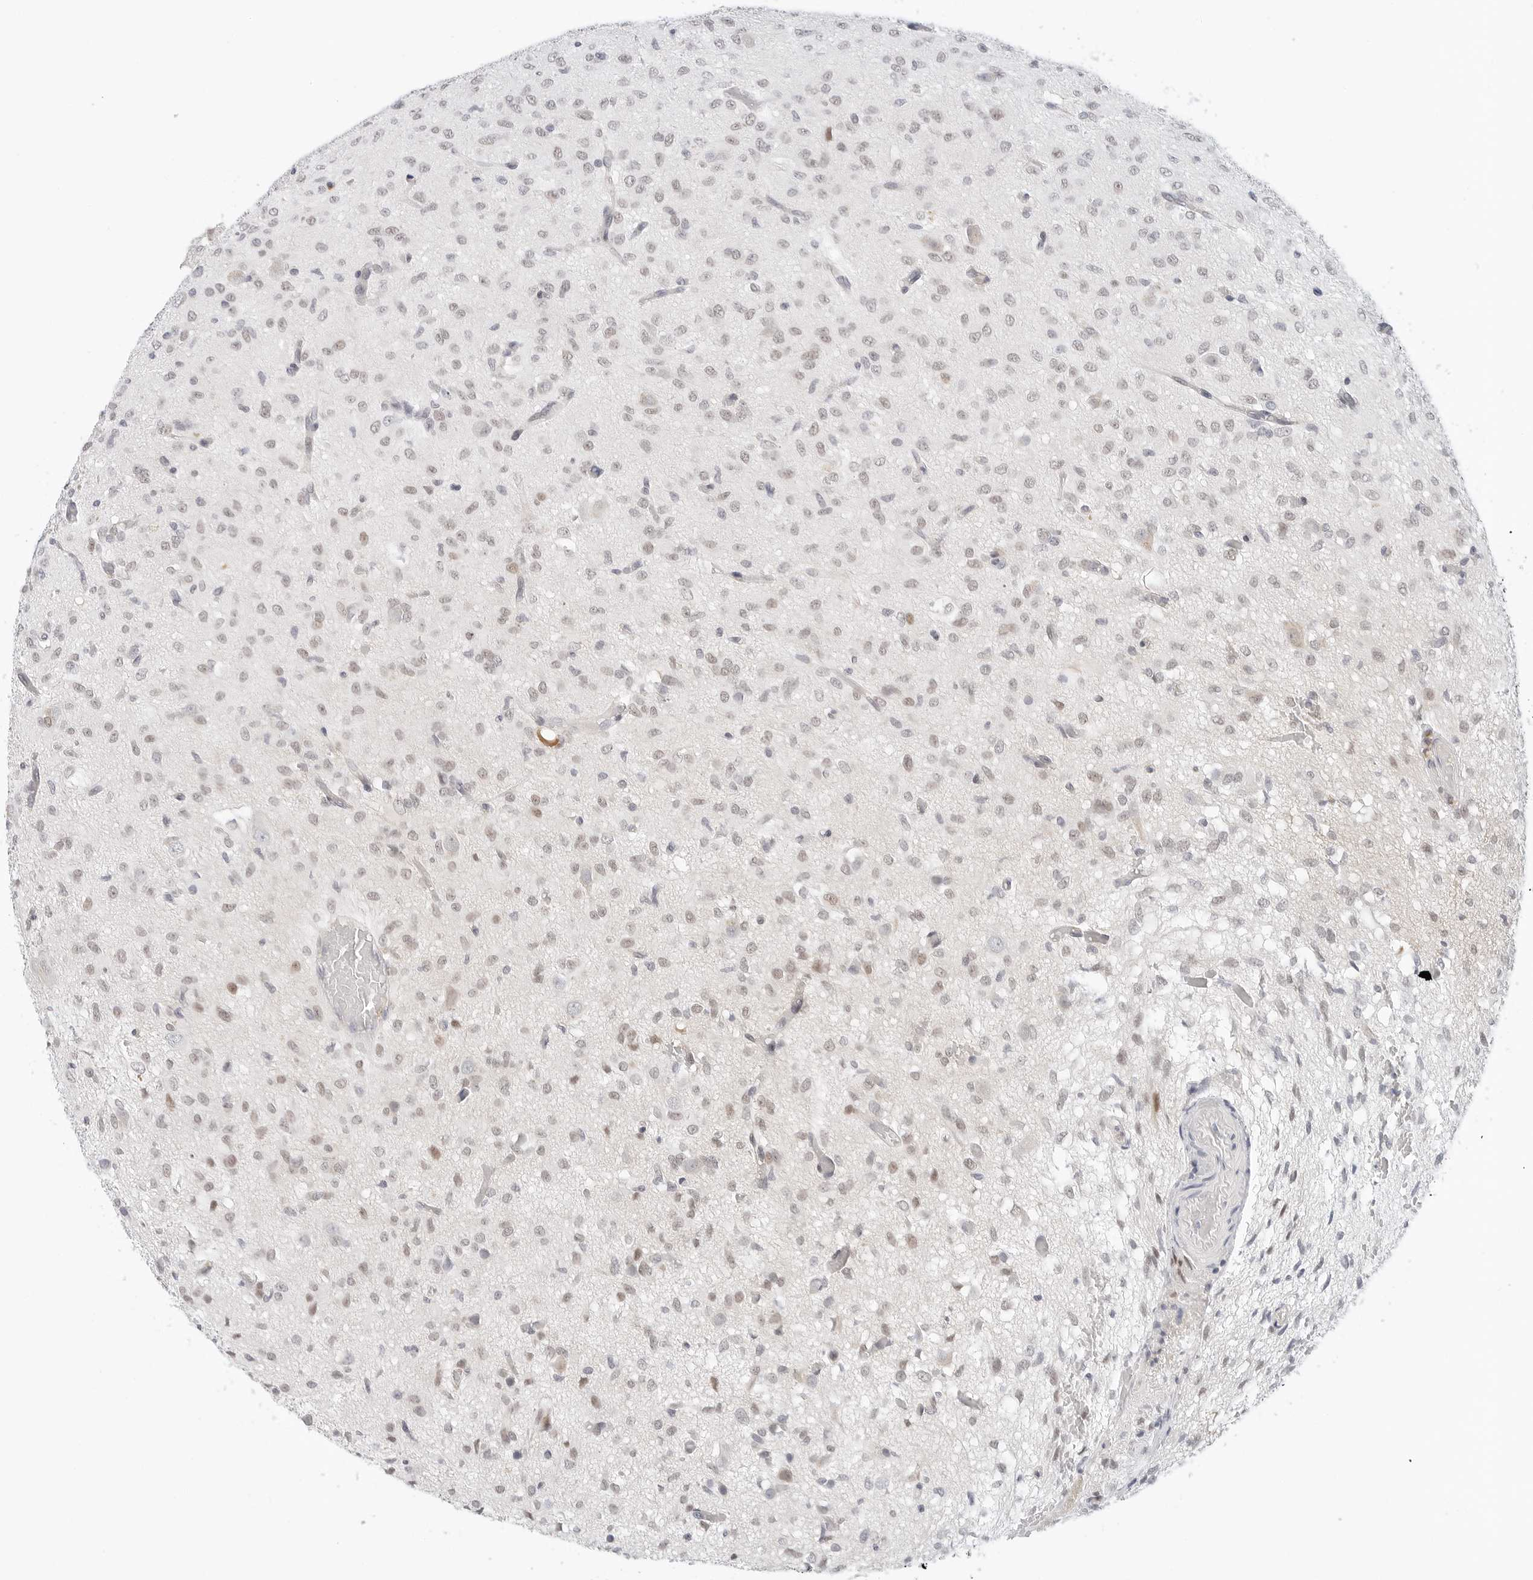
{"staining": {"intensity": "weak", "quantity": "<25%", "location": "nuclear"}, "tissue": "glioma", "cell_type": "Tumor cells", "image_type": "cancer", "snomed": [{"axis": "morphology", "description": "Glioma, malignant, High grade"}, {"axis": "topography", "description": "Brain"}], "caption": "IHC micrograph of neoplastic tissue: human glioma stained with DAB (3,3'-diaminobenzidine) reveals no significant protein positivity in tumor cells.", "gene": "TSEN2", "patient": {"sex": "female", "age": 59}}